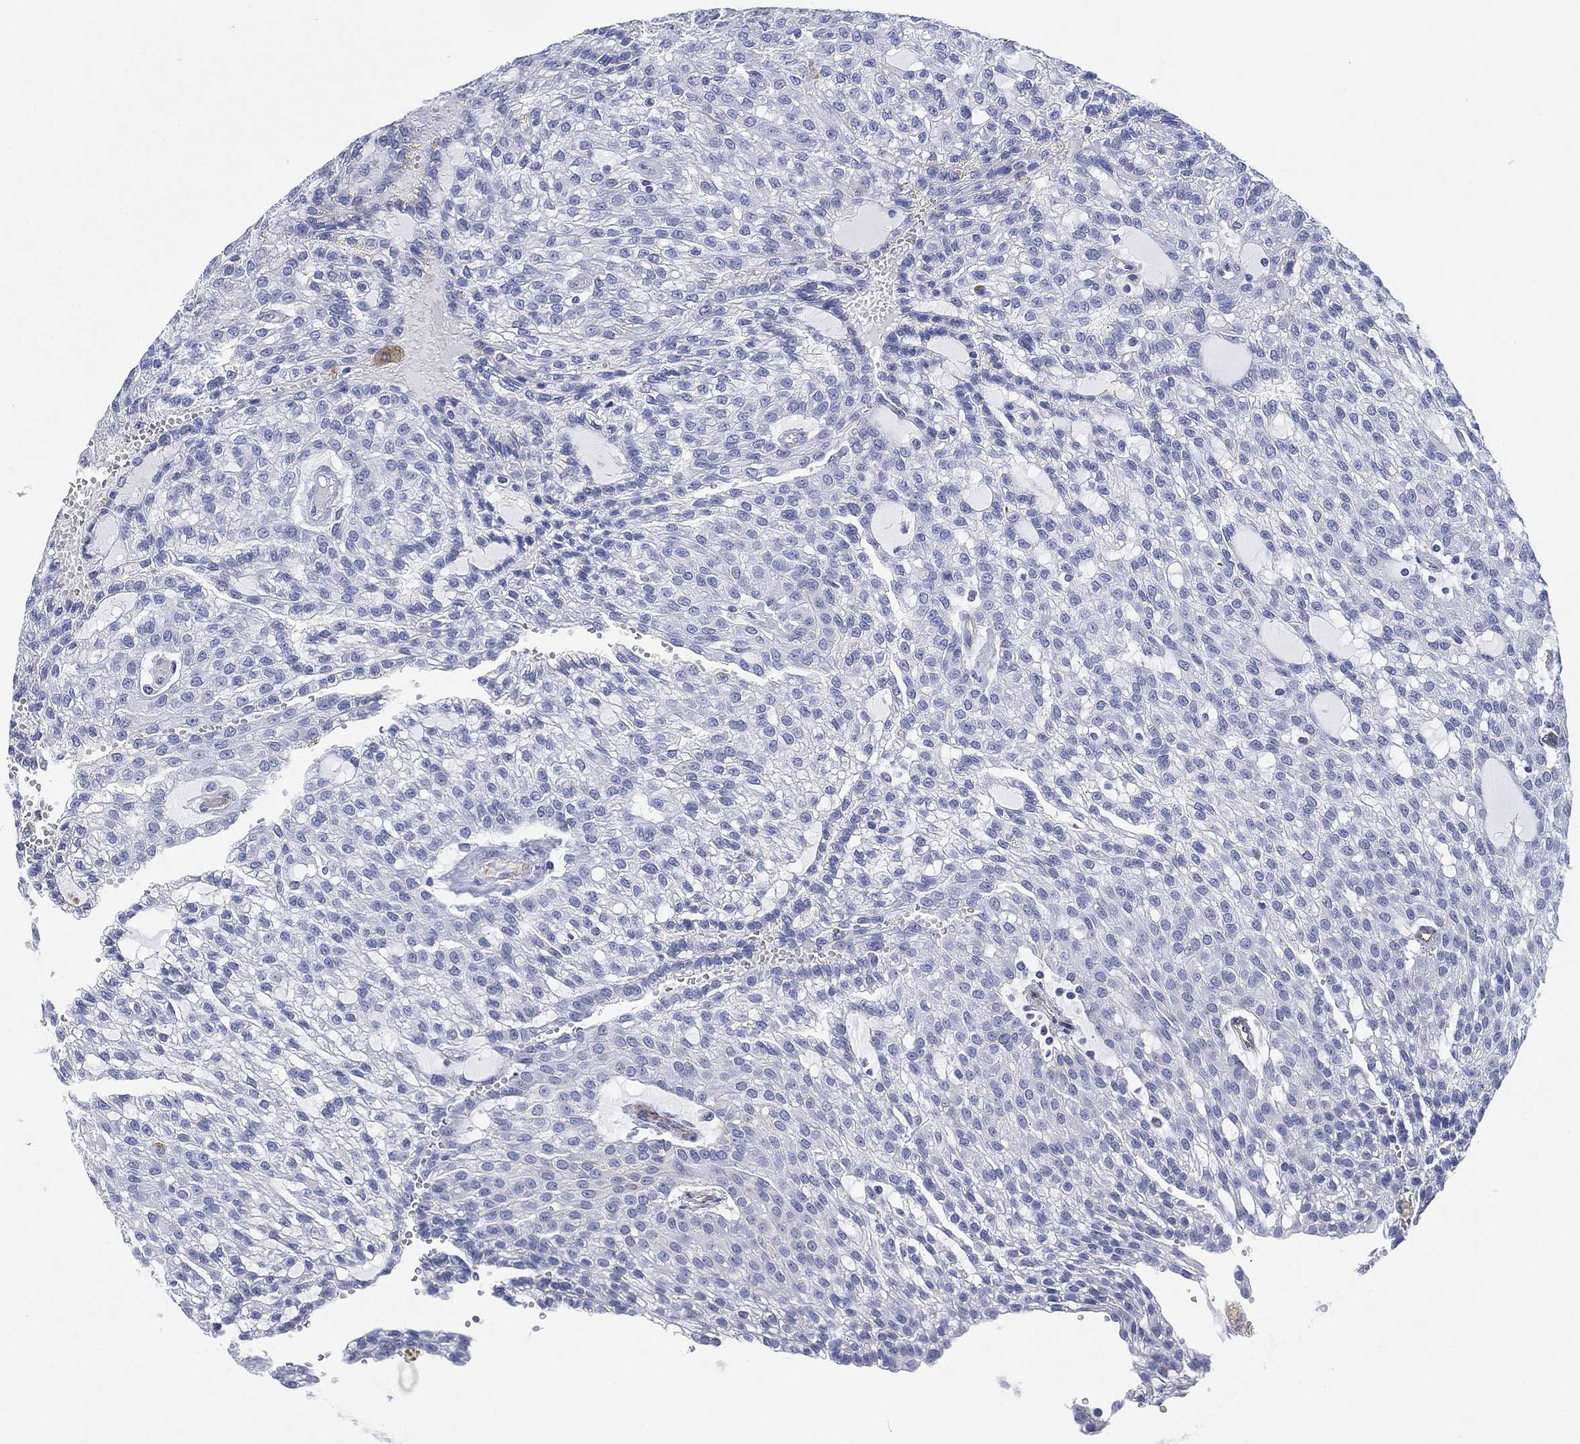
{"staining": {"intensity": "negative", "quantity": "none", "location": "none"}, "tissue": "renal cancer", "cell_type": "Tumor cells", "image_type": "cancer", "snomed": [{"axis": "morphology", "description": "Adenocarcinoma, NOS"}, {"axis": "topography", "description": "Kidney"}], "caption": "IHC micrograph of neoplastic tissue: renal cancer (adenocarcinoma) stained with DAB exhibits no significant protein expression in tumor cells.", "gene": "PSKH2", "patient": {"sex": "male", "age": 63}}